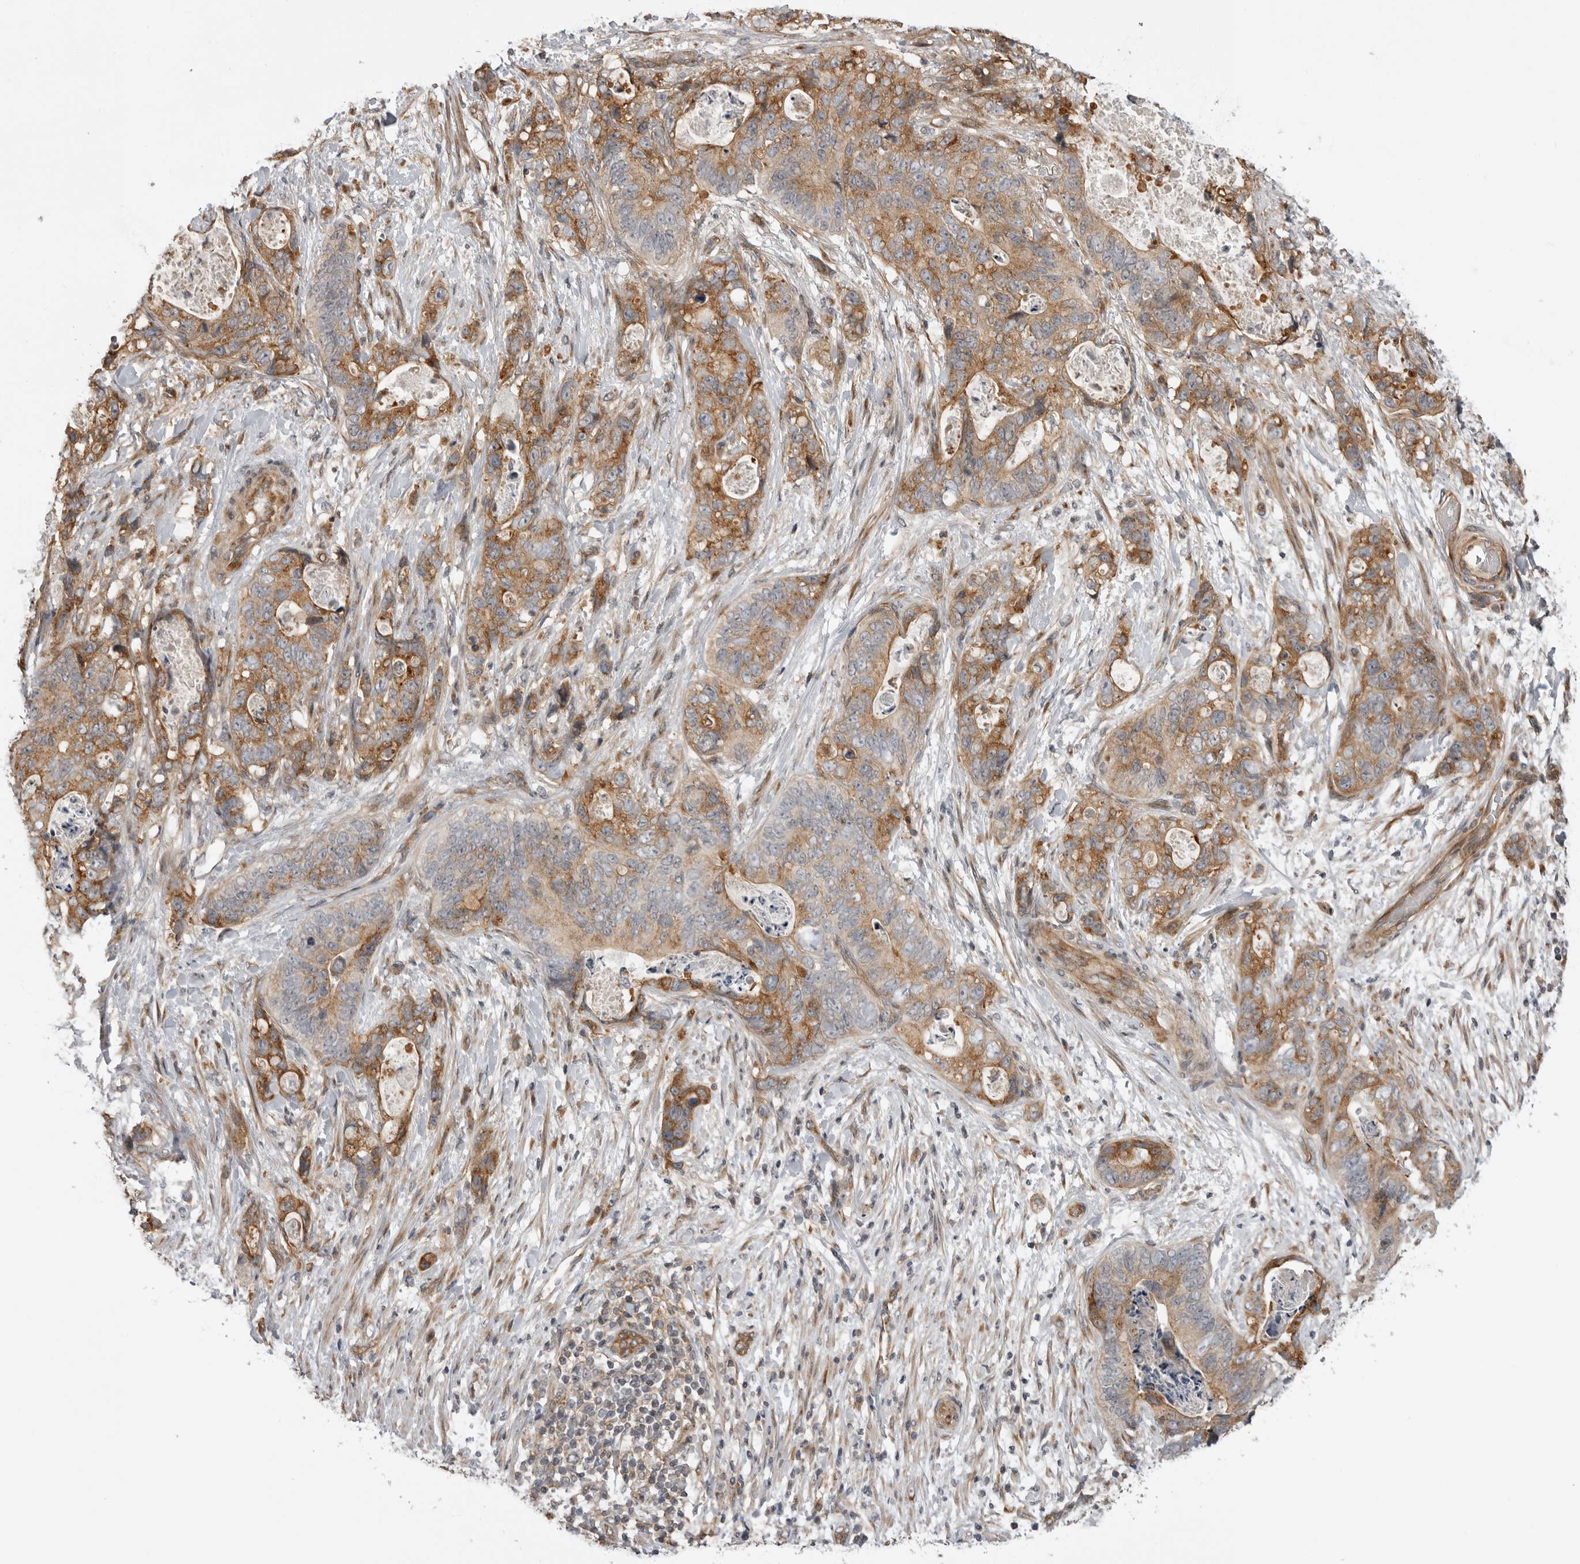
{"staining": {"intensity": "moderate", "quantity": ">75%", "location": "cytoplasmic/membranous"}, "tissue": "stomach cancer", "cell_type": "Tumor cells", "image_type": "cancer", "snomed": [{"axis": "morphology", "description": "Normal tissue, NOS"}, {"axis": "morphology", "description": "Adenocarcinoma, NOS"}, {"axis": "topography", "description": "Stomach"}], "caption": "A micrograph of stomach adenocarcinoma stained for a protein reveals moderate cytoplasmic/membranous brown staining in tumor cells.", "gene": "LRRC45", "patient": {"sex": "female", "age": 89}}